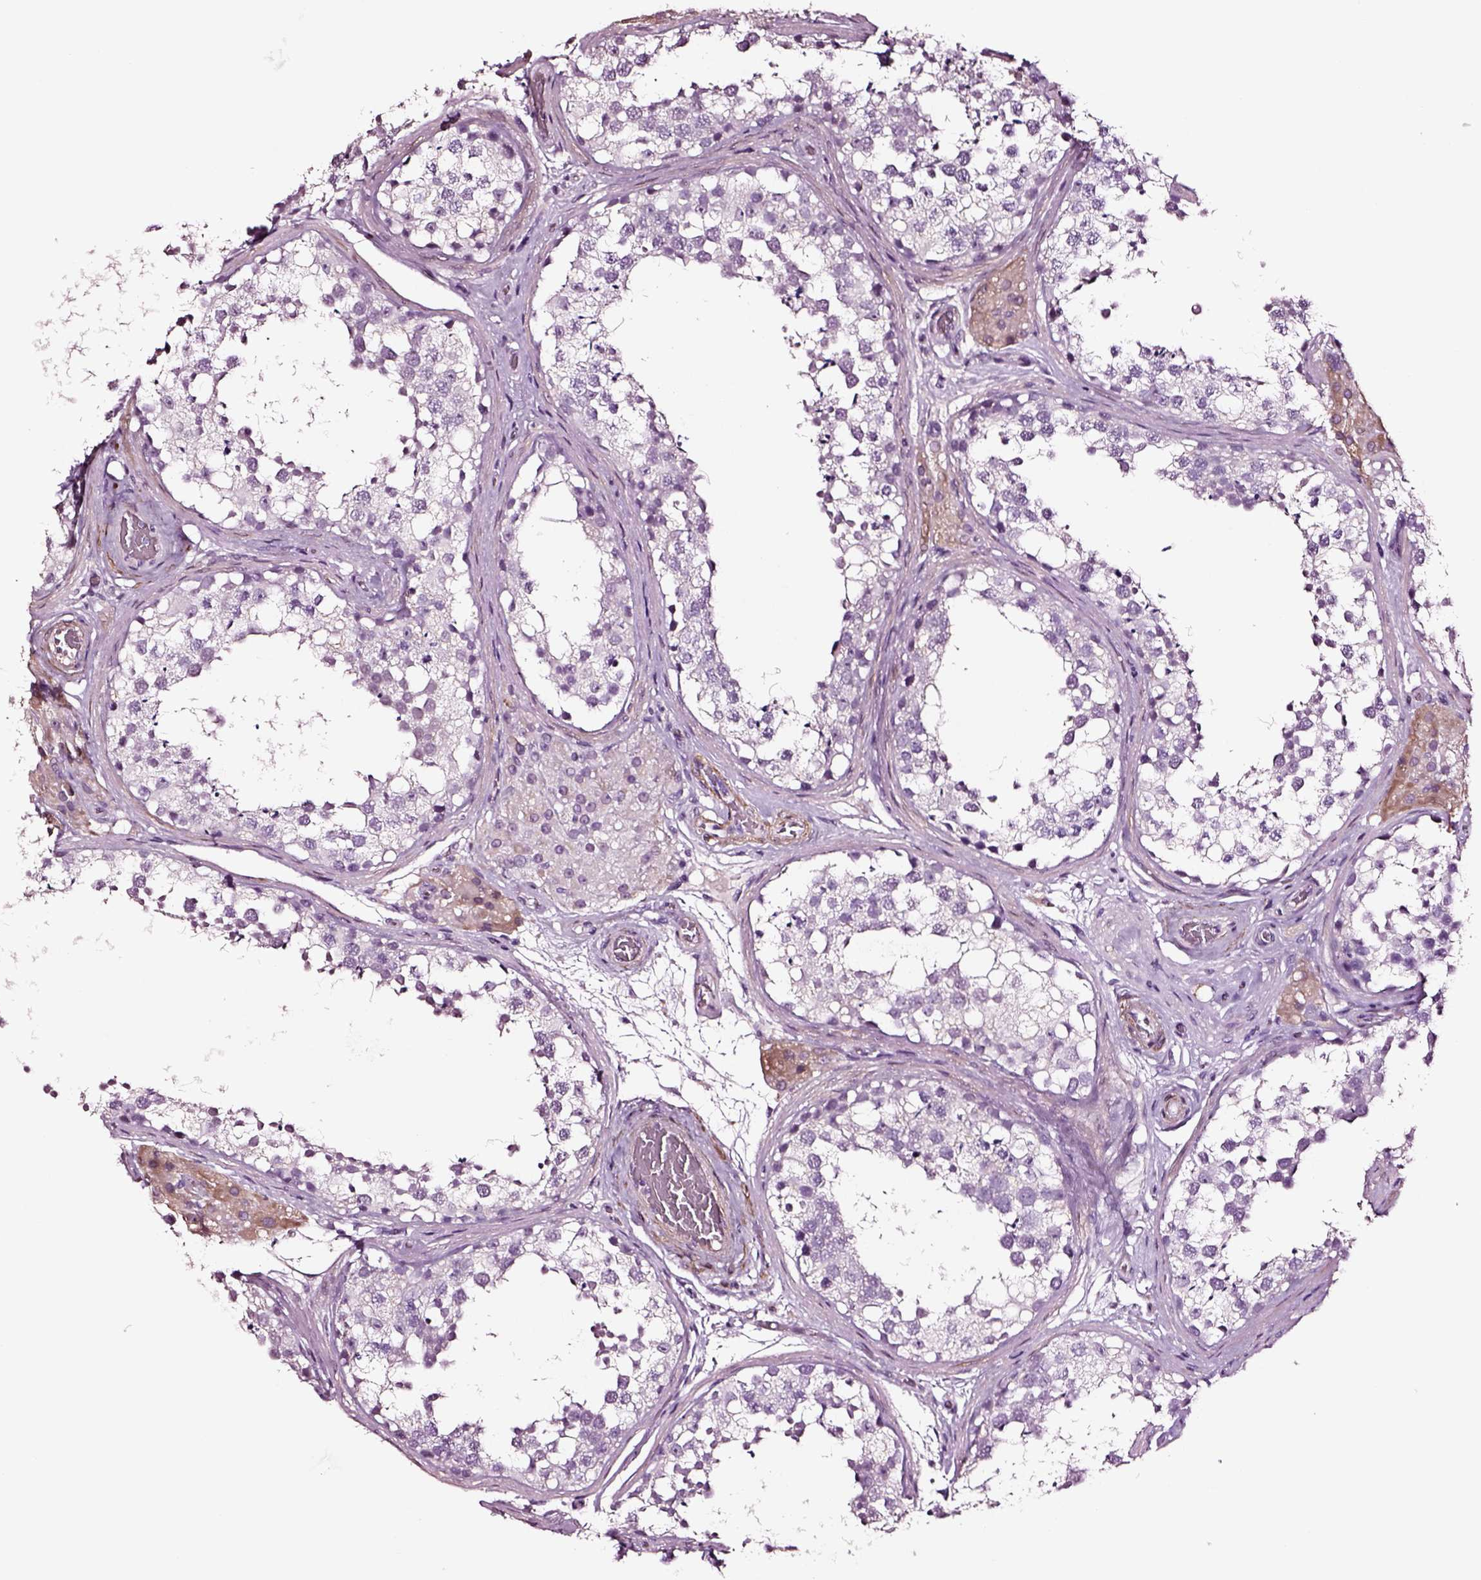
{"staining": {"intensity": "negative", "quantity": "none", "location": "none"}, "tissue": "testis", "cell_type": "Cells in seminiferous ducts", "image_type": "normal", "snomed": [{"axis": "morphology", "description": "Normal tissue, NOS"}, {"axis": "morphology", "description": "Seminoma, NOS"}, {"axis": "topography", "description": "Testis"}], "caption": "Histopathology image shows no protein positivity in cells in seminiferous ducts of normal testis.", "gene": "SOX10", "patient": {"sex": "male", "age": 65}}